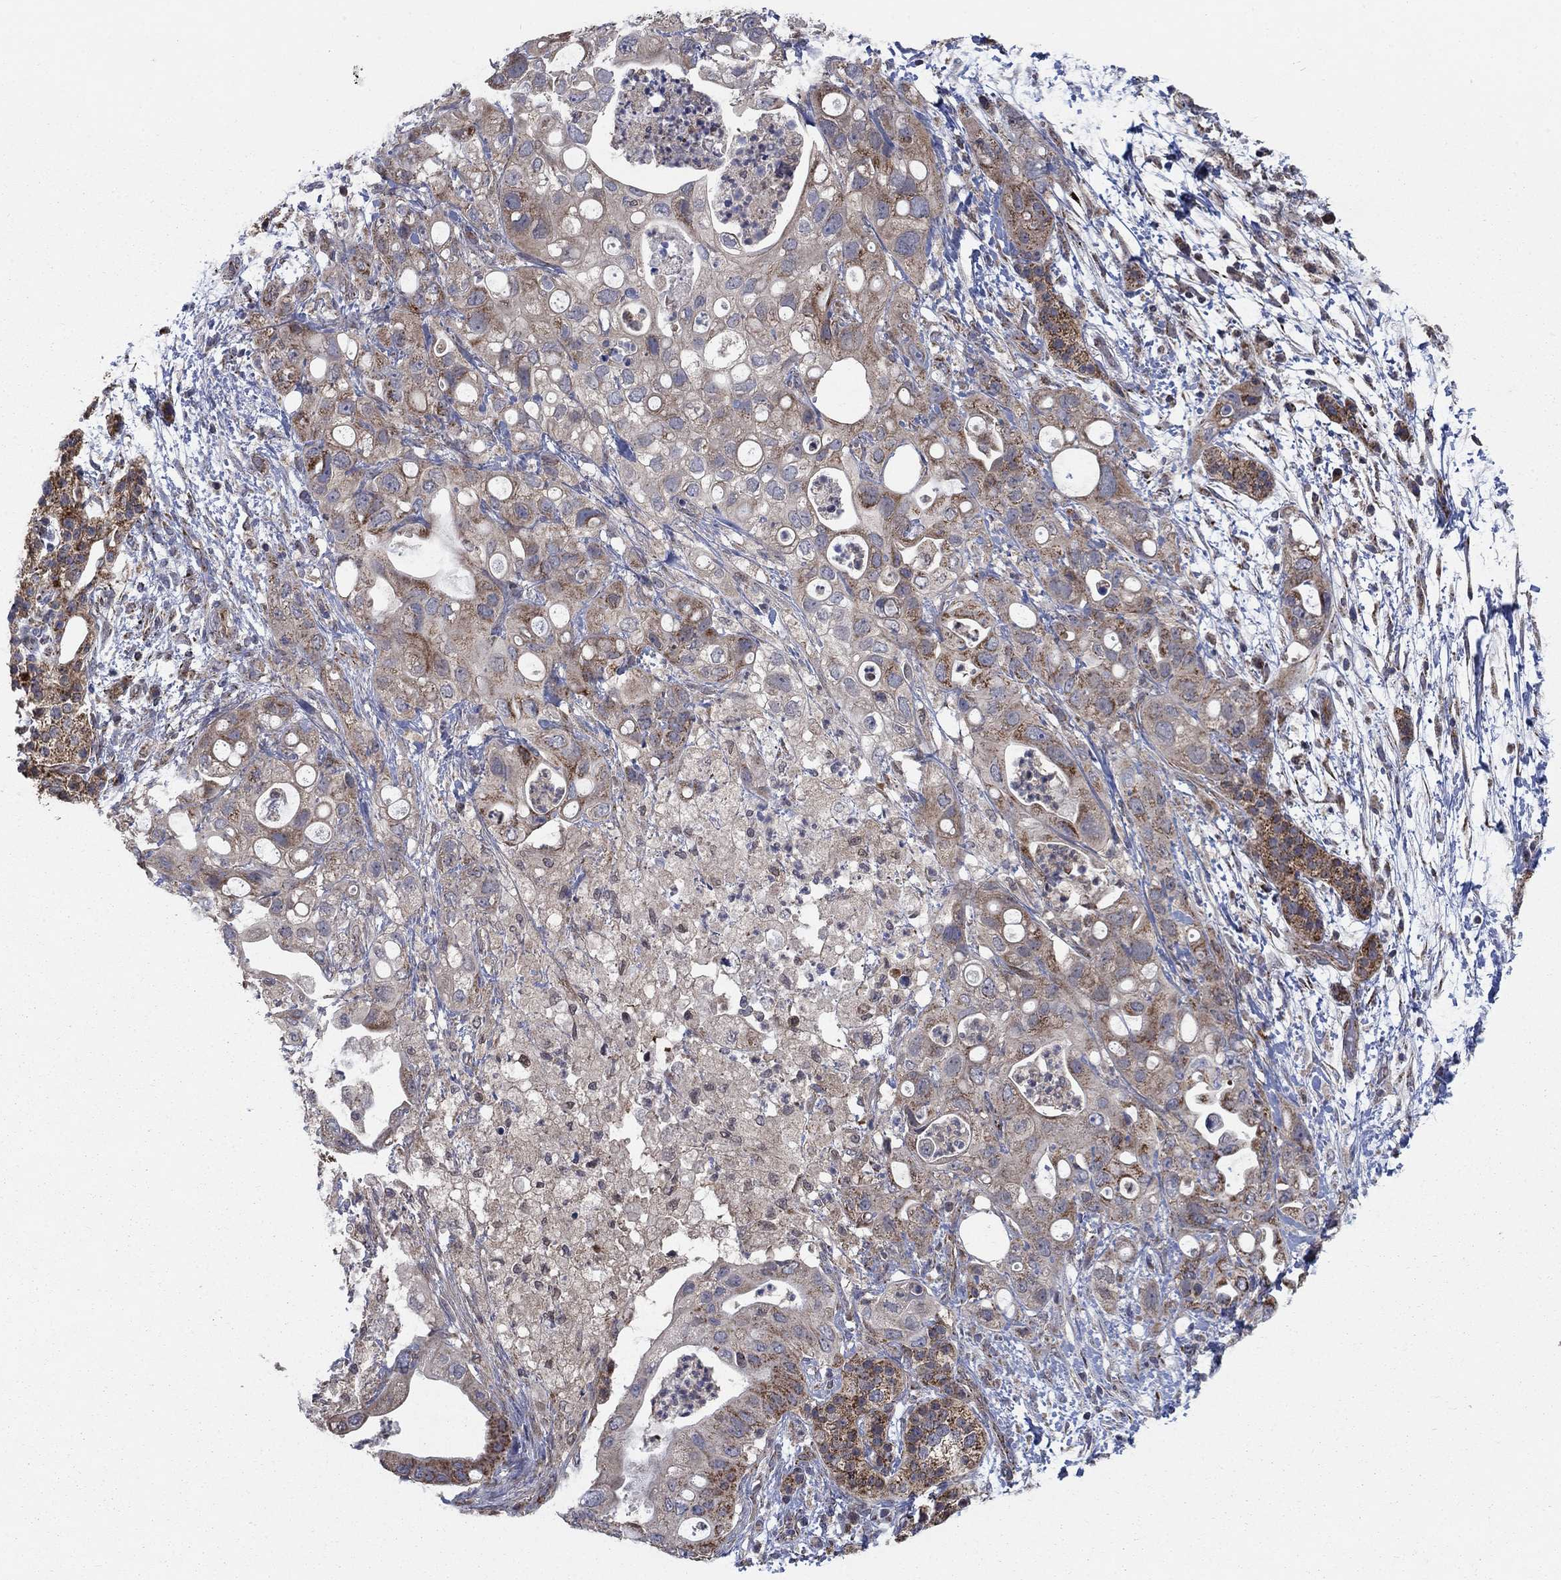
{"staining": {"intensity": "moderate", "quantity": "25%-75%", "location": "cytoplasmic/membranous"}, "tissue": "pancreatic cancer", "cell_type": "Tumor cells", "image_type": "cancer", "snomed": [{"axis": "morphology", "description": "Adenocarcinoma, NOS"}, {"axis": "topography", "description": "Pancreas"}], "caption": "Tumor cells reveal medium levels of moderate cytoplasmic/membranous expression in approximately 25%-75% of cells in pancreatic cancer (adenocarcinoma). The staining was performed using DAB, with brown indicating positive protein expression. Nuclei are stained blue with hematoxylin.", "gene": "NME7", "patient": {"sex": "female", "age": 72}}